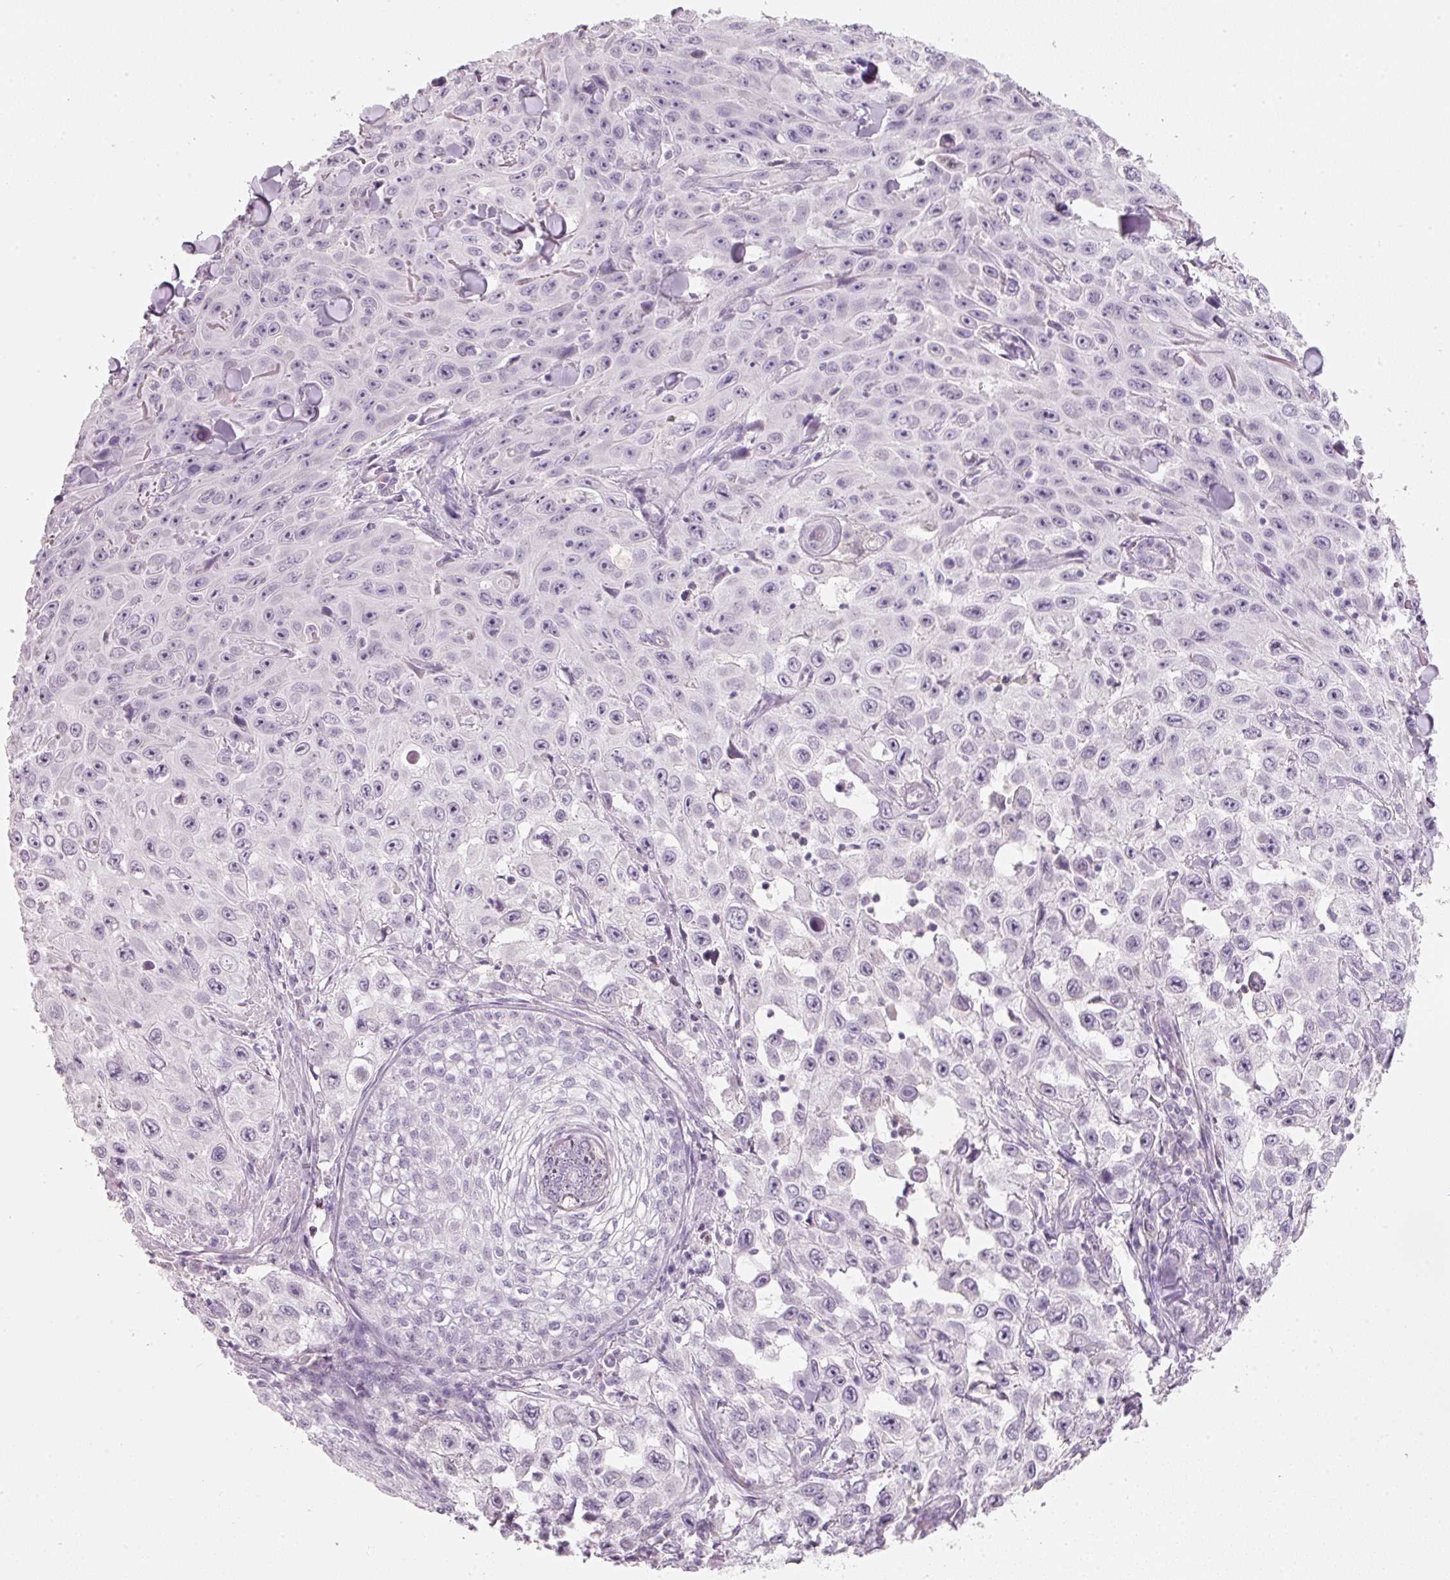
{"staining": {"intensity": "negative", "quantity": "none", "location": "none"}, "tissue": "skin cancer", "cell_type": "Tumor cells", "image_type": "cancer", "snomed": [{"axis": "morphology", "description": "Squamous cell carcinoma, NOS"}, {"axis": "topography", "description": "Skin"}], "caption": "IHC of human squamous cell carcinoma (skin) demonstrates no staining in tumor cells.", "gene": "ENSG00000206549", "patient": {"sex": "male", "age": 82}}